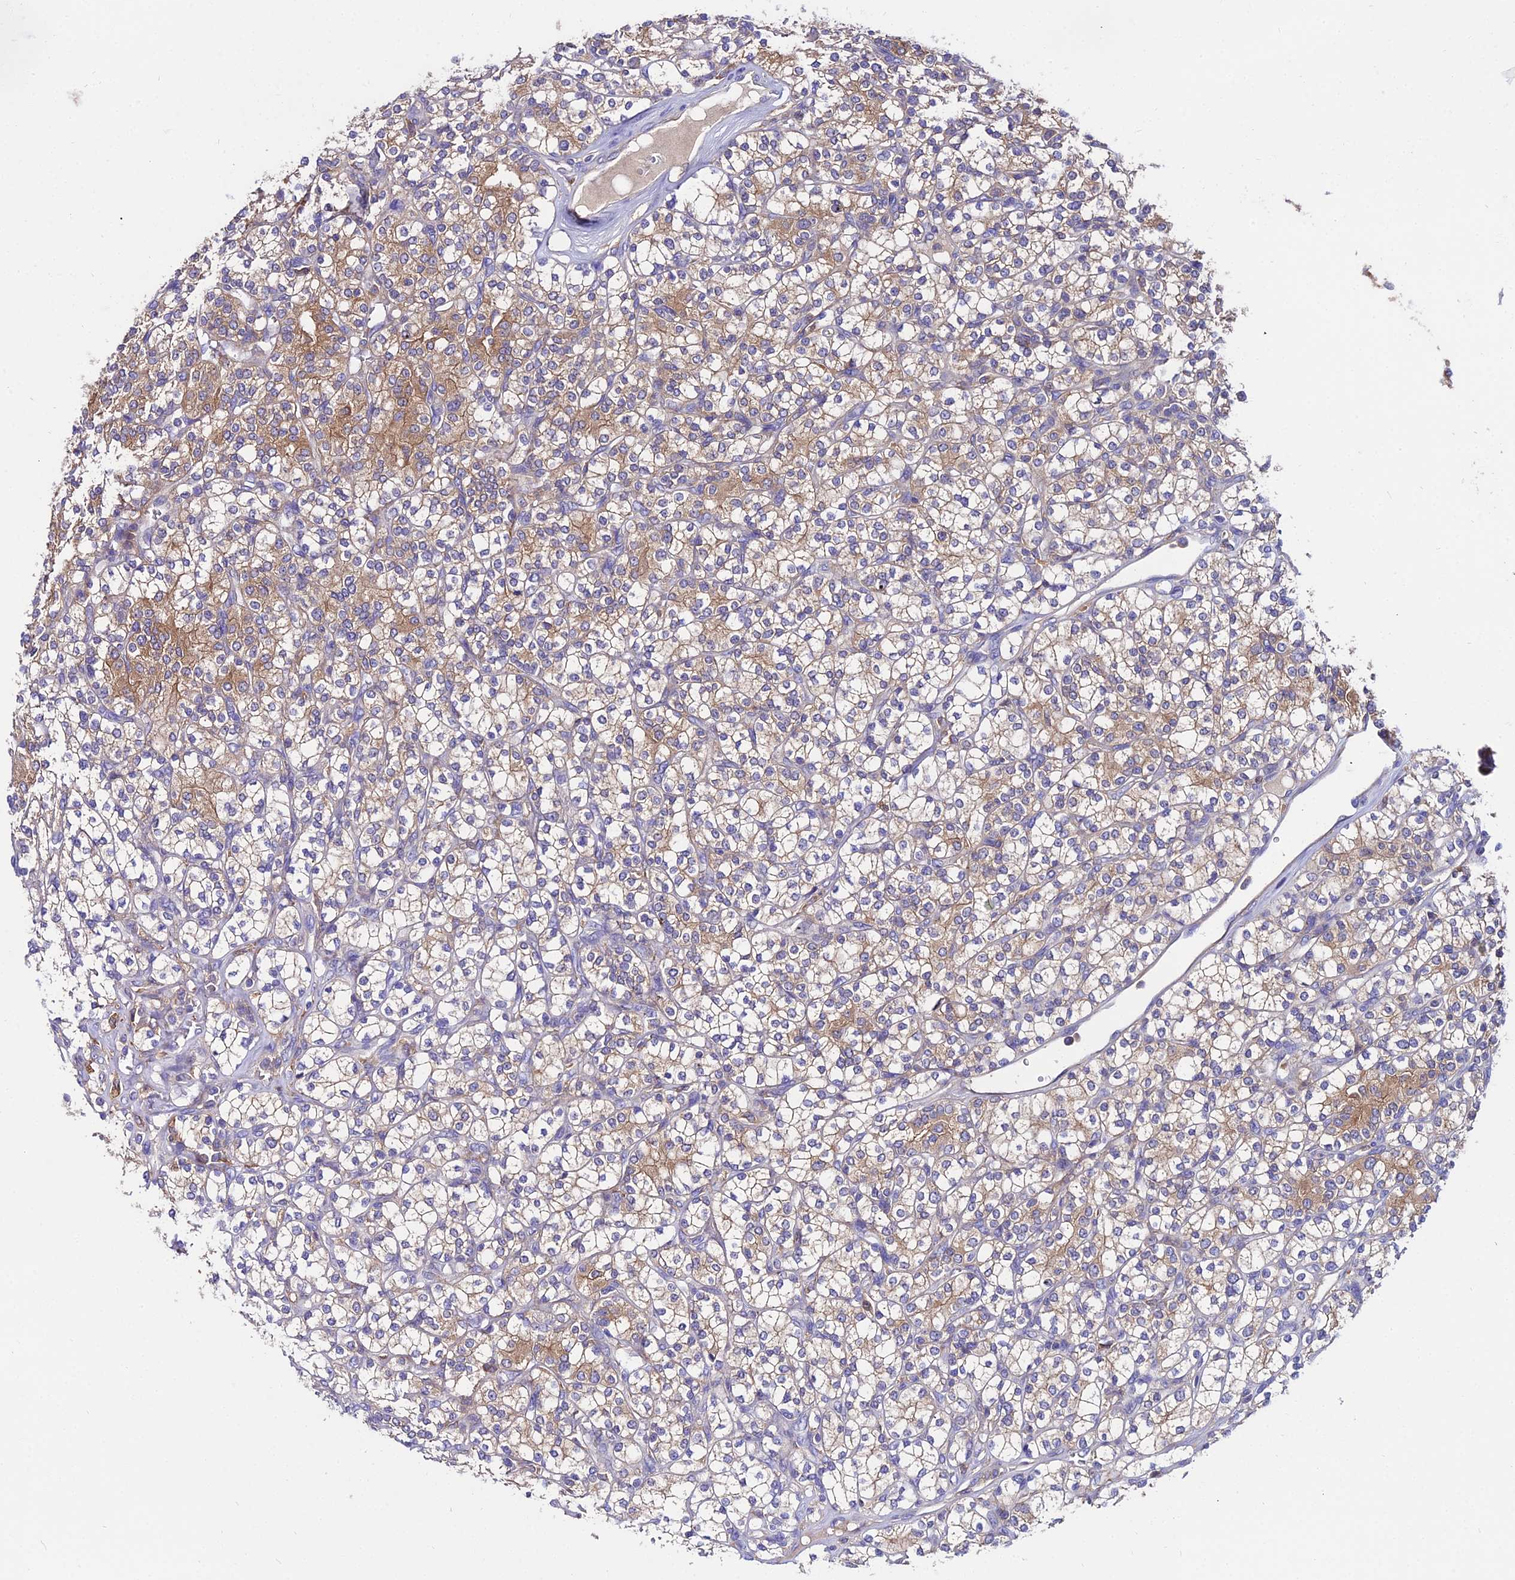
{"staining": {"intensity": "weak", "quantity": "25%-75%", "location": "cytoplasmic/membranous"}, "tissue": "renal cancer", "cell_type": "Tumor cells", "image_type": "cancer", "snomed": [{"axis": "morphology", "description": "Adenocarcinoma, NOS"}, {"axis": "topography", "description": "Kidney"}], "caption": "Adenocarcinoma (renal) stained with a brown dye shows weak cytoplasmic/membranous positive positivity in about 25%-75% of tumor cells.", "gene": "C2orf69", "patient": {"sex": "male", "age": 77}}